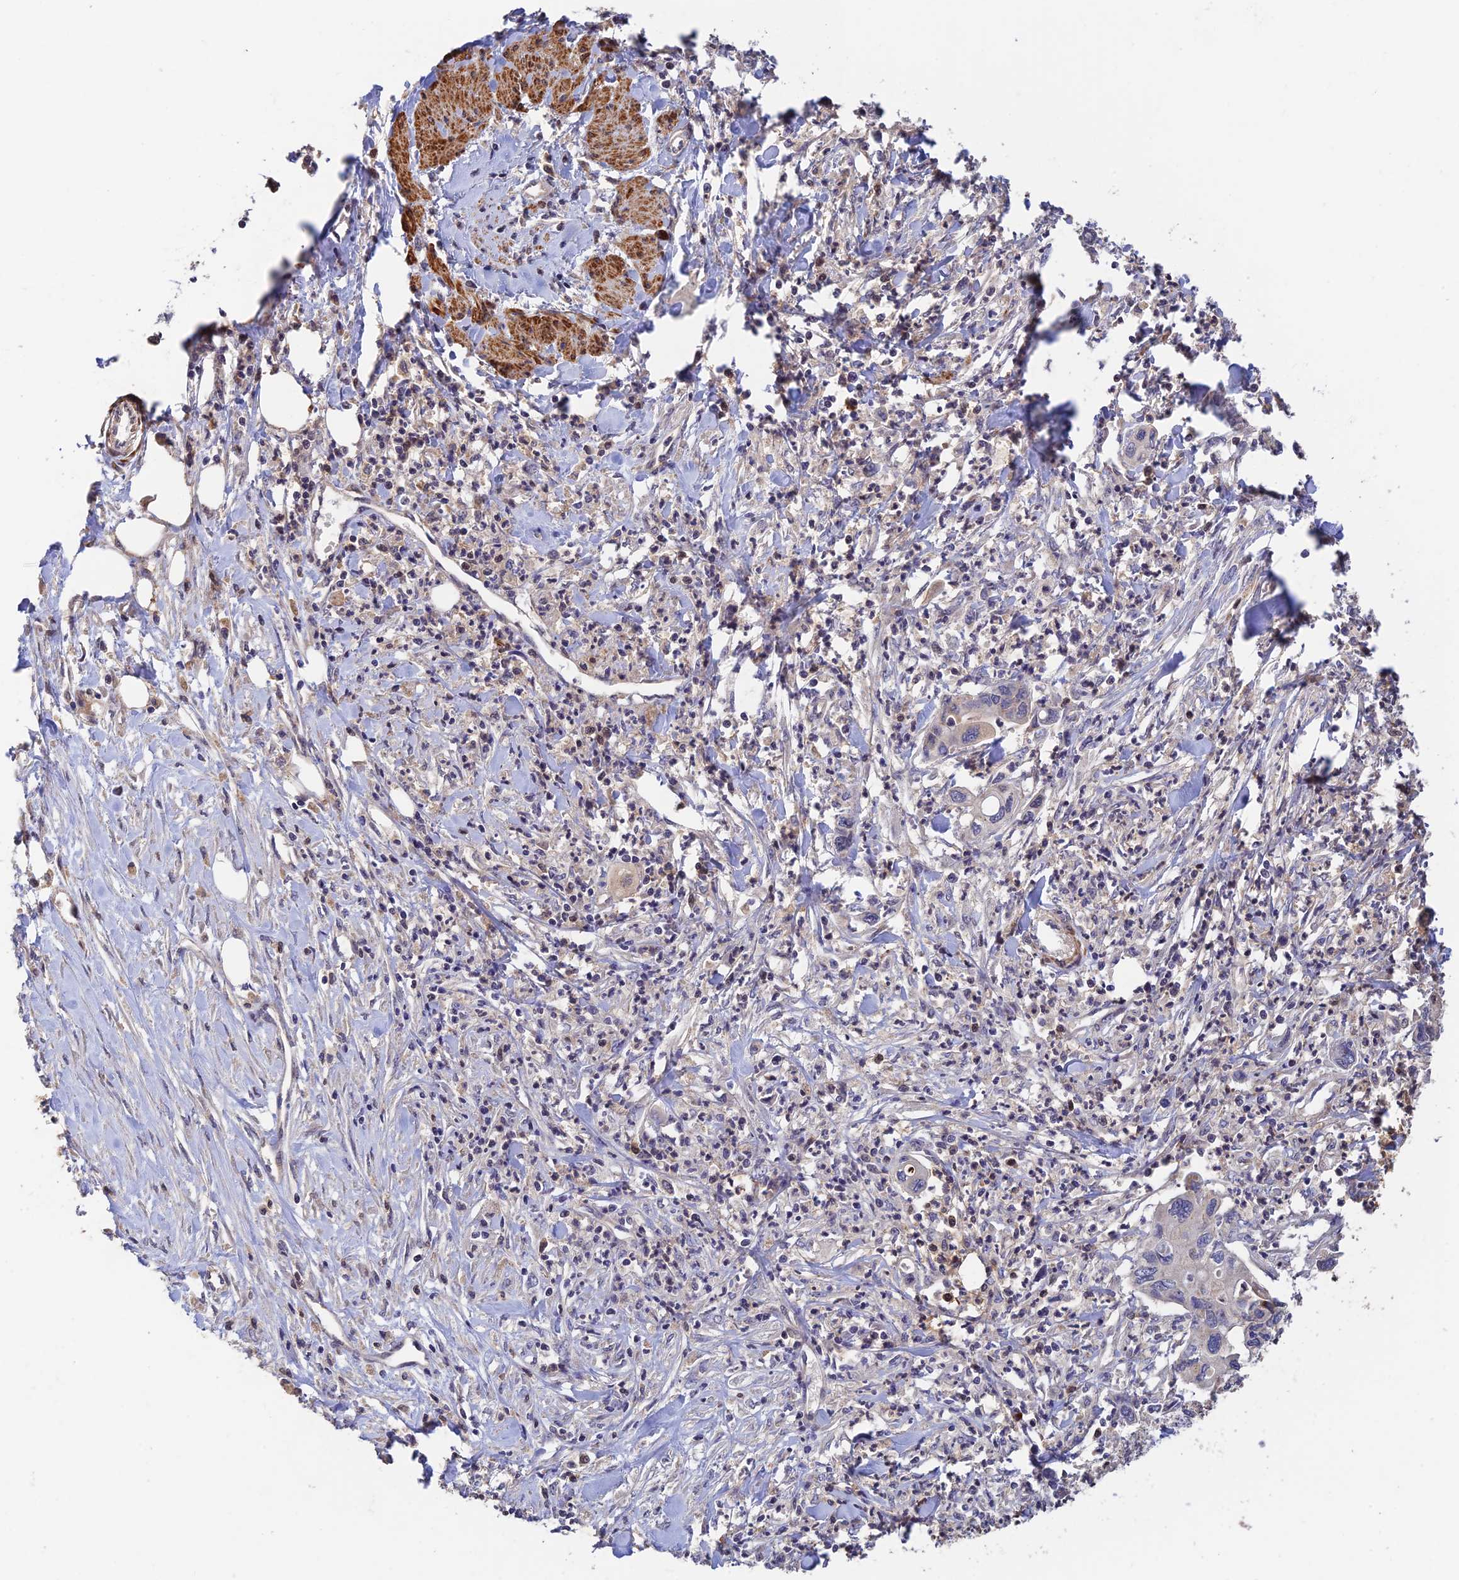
{"staining": {"intensity": "negative", "quantity": "none", "location": "none"}, "tissue": "pancreatic cancer", "cell_type": "Tumor cells", "image_type": "cancer", "snomed": [{"axis": "morphology", "description": "Adenocarcinoma, NOS"}, {"axis": "topography", "description": "Pancreas"}], "caption": "Photomicrograph shows no significant protein staining in tumor cells of pancreatic adenocarcinoma. The staining is performed using DAB brown chromogen with nuclei counter-stained in using hematoxylin.", "gene": "CWH43", "patient": {"sex": "female", "age": 50}}